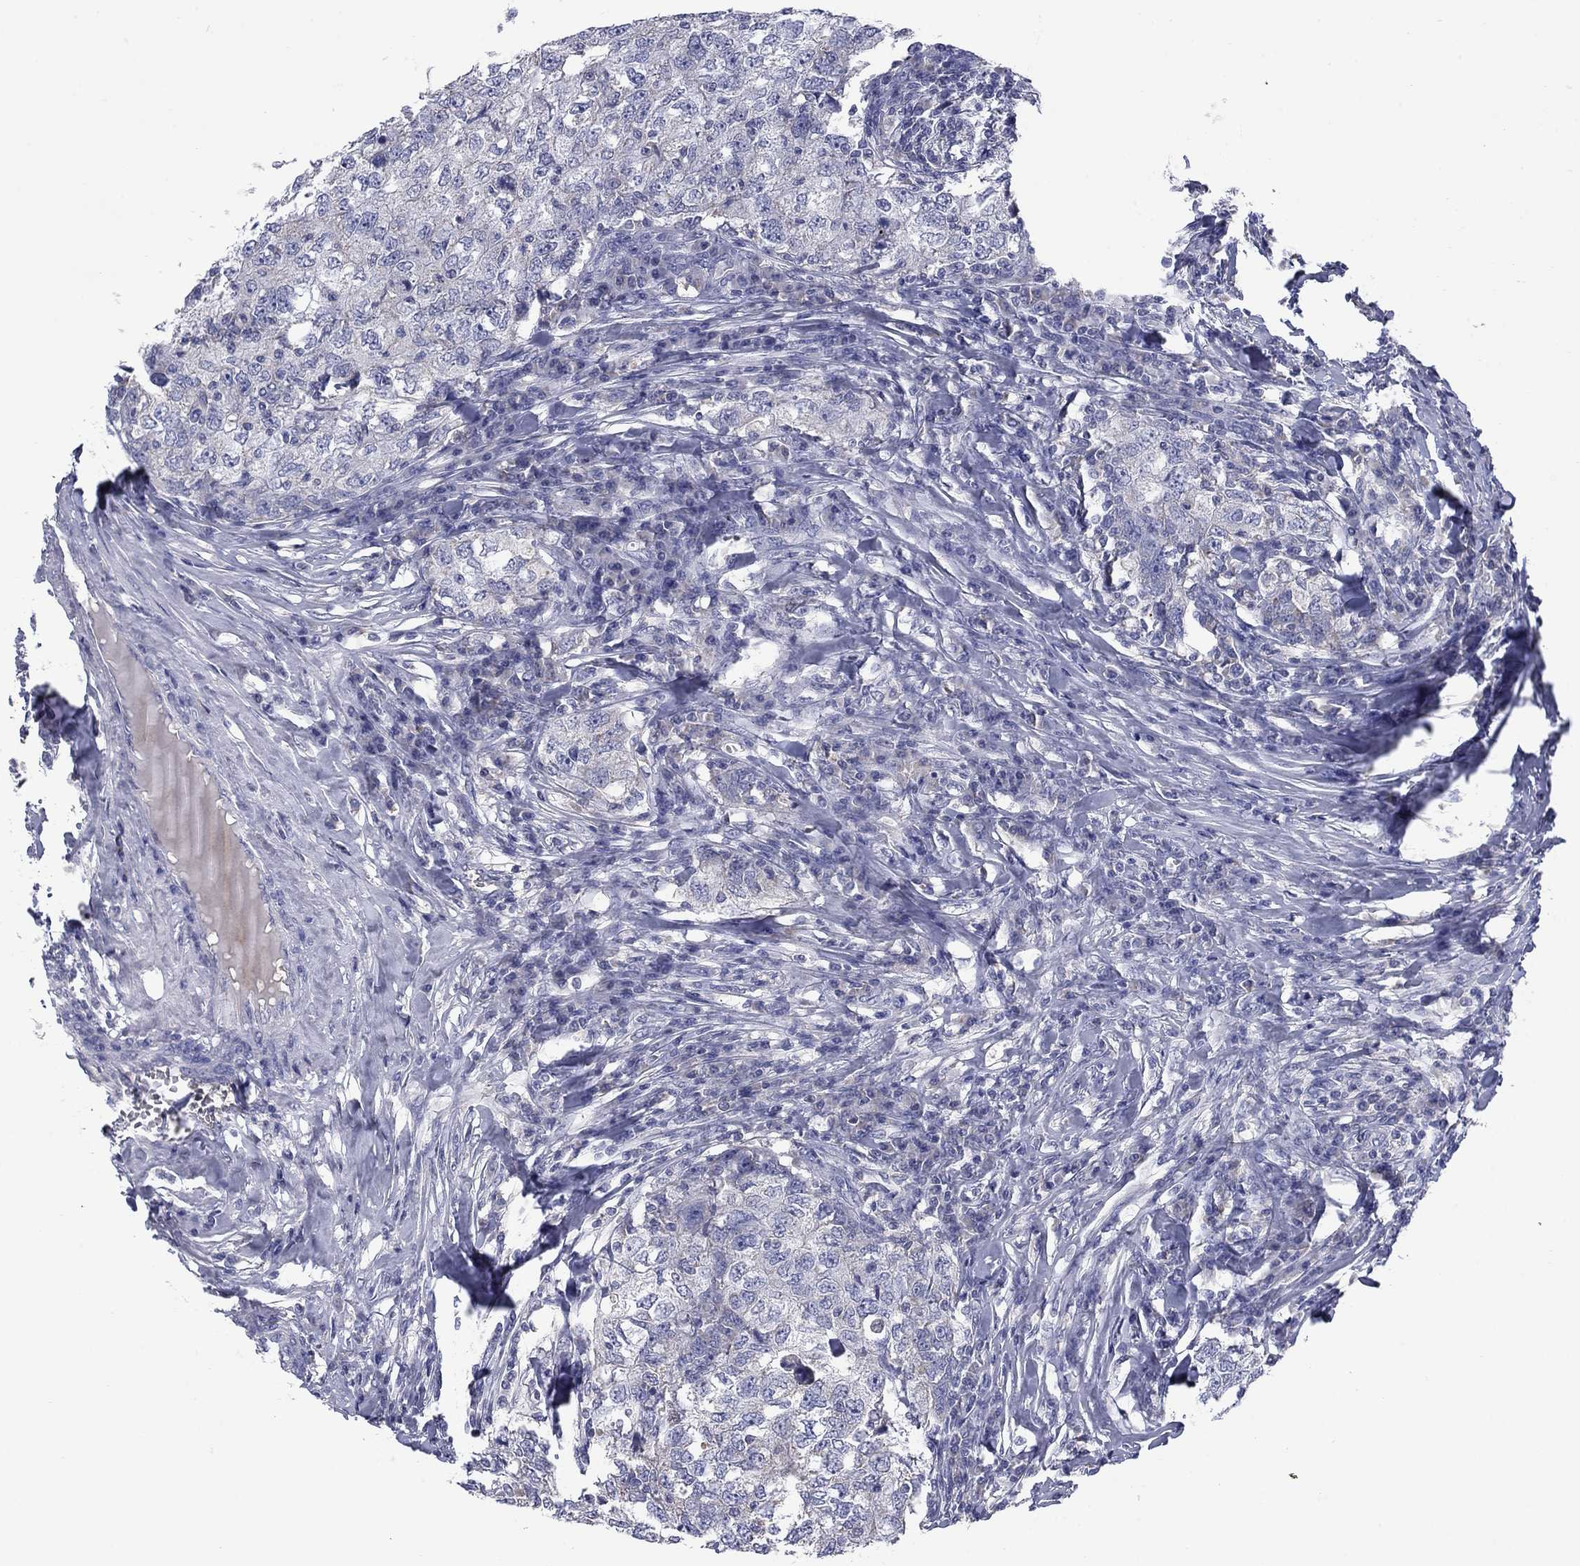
{"staining": {"intensity": "negative", "quantity": "none", "location": "none"}, "tissue": "breast cancer", "cell_type": "Tumor cells", "image_type": "cancer", "snomed": [{"axis": "morphology", "description": "Duct carcinoma"}, {"axis": "topography", "description": "Breast"}], "caption": "Image shows no significant protein staining in tumor cells of breast cancer.", "gene": "FRK", "patient": {"sex": "female", "age": 30}}